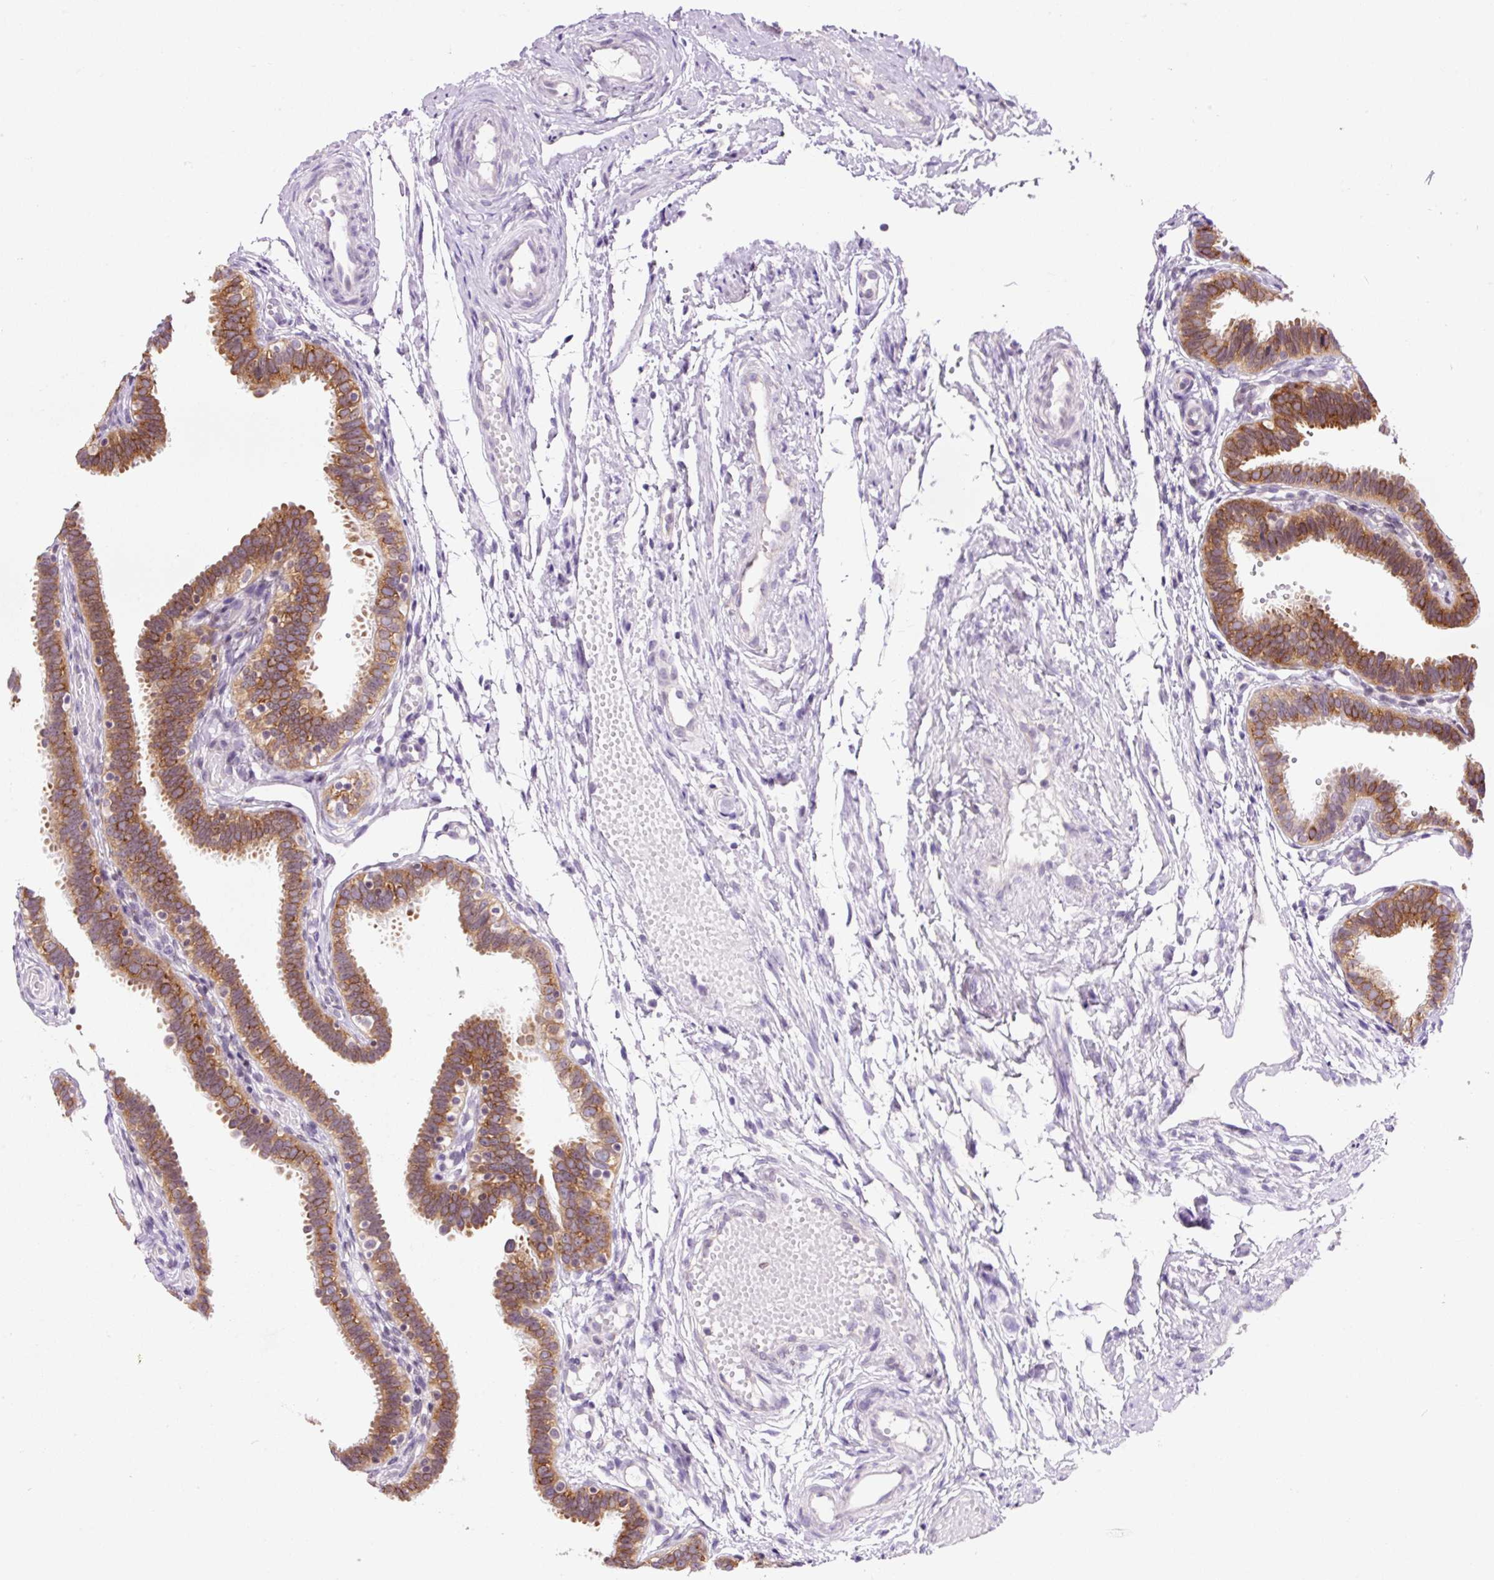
{"staining": {"intensity": "strong", "quantity": ">75%", "location": "cytoplasmic/membranous"}, "tissue": "fallopian tube", "cell_type": "Glandular cells", "image_type": "normal", "snomed": [{"axis": "morphology", "description": "Normal tissue, NOS"}, {"axis": "topography", "description": "Fallopian tube"}], "caption": "This histopathology image reveals immunohistochemistry (IHC) staining of normal fallopian tube, with high strong cytoplasmic/membranous staining in about >75% of glandular cells.", "gene": "RPL41", "patient": {"sex": "female", "age": 37}}